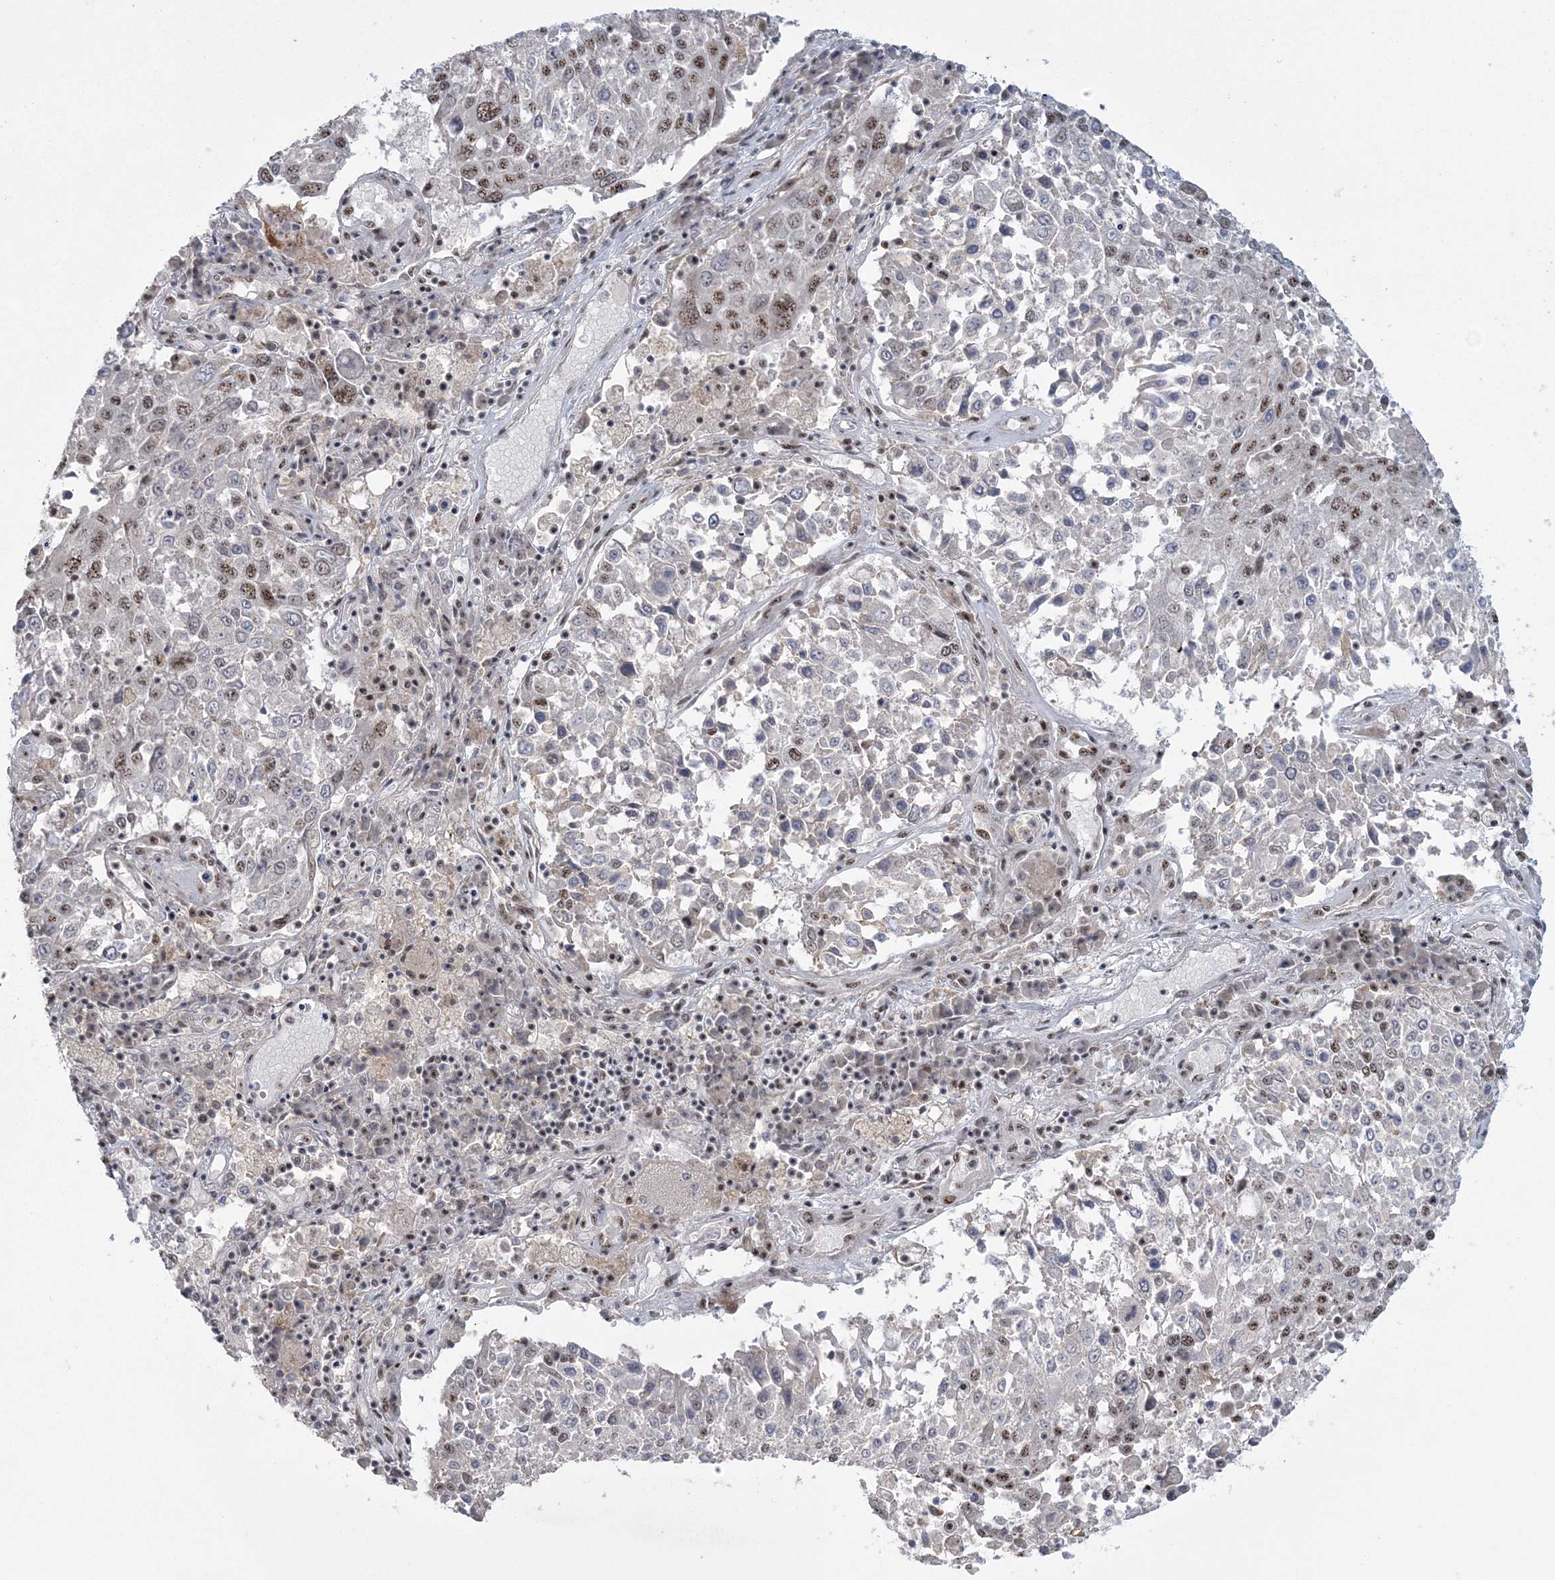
{"staining": {"intensity": "moderate", "quantity": "<25%", "location": "nuclear"}, "tissue": "lung cancer", "cell_type": "Tumor cells", "image_type": "cancer", "snomed": [{"axis": "morphology", "description": "Squamous cell carcinoma, NOS"}, {"axis": "topography", "description": "Lung"}], "caption": "Lung cancer stained for a protein demonstrates moderate nuclear positivity in tumor cells. The staining was performed using DAB to visualize the protein expression in brown, while the nuclei were stained in blue with hematoxylin (Magnification: 20x).", "gene": "KDM6B", "patient": {"sex": "male", "age": 65}}